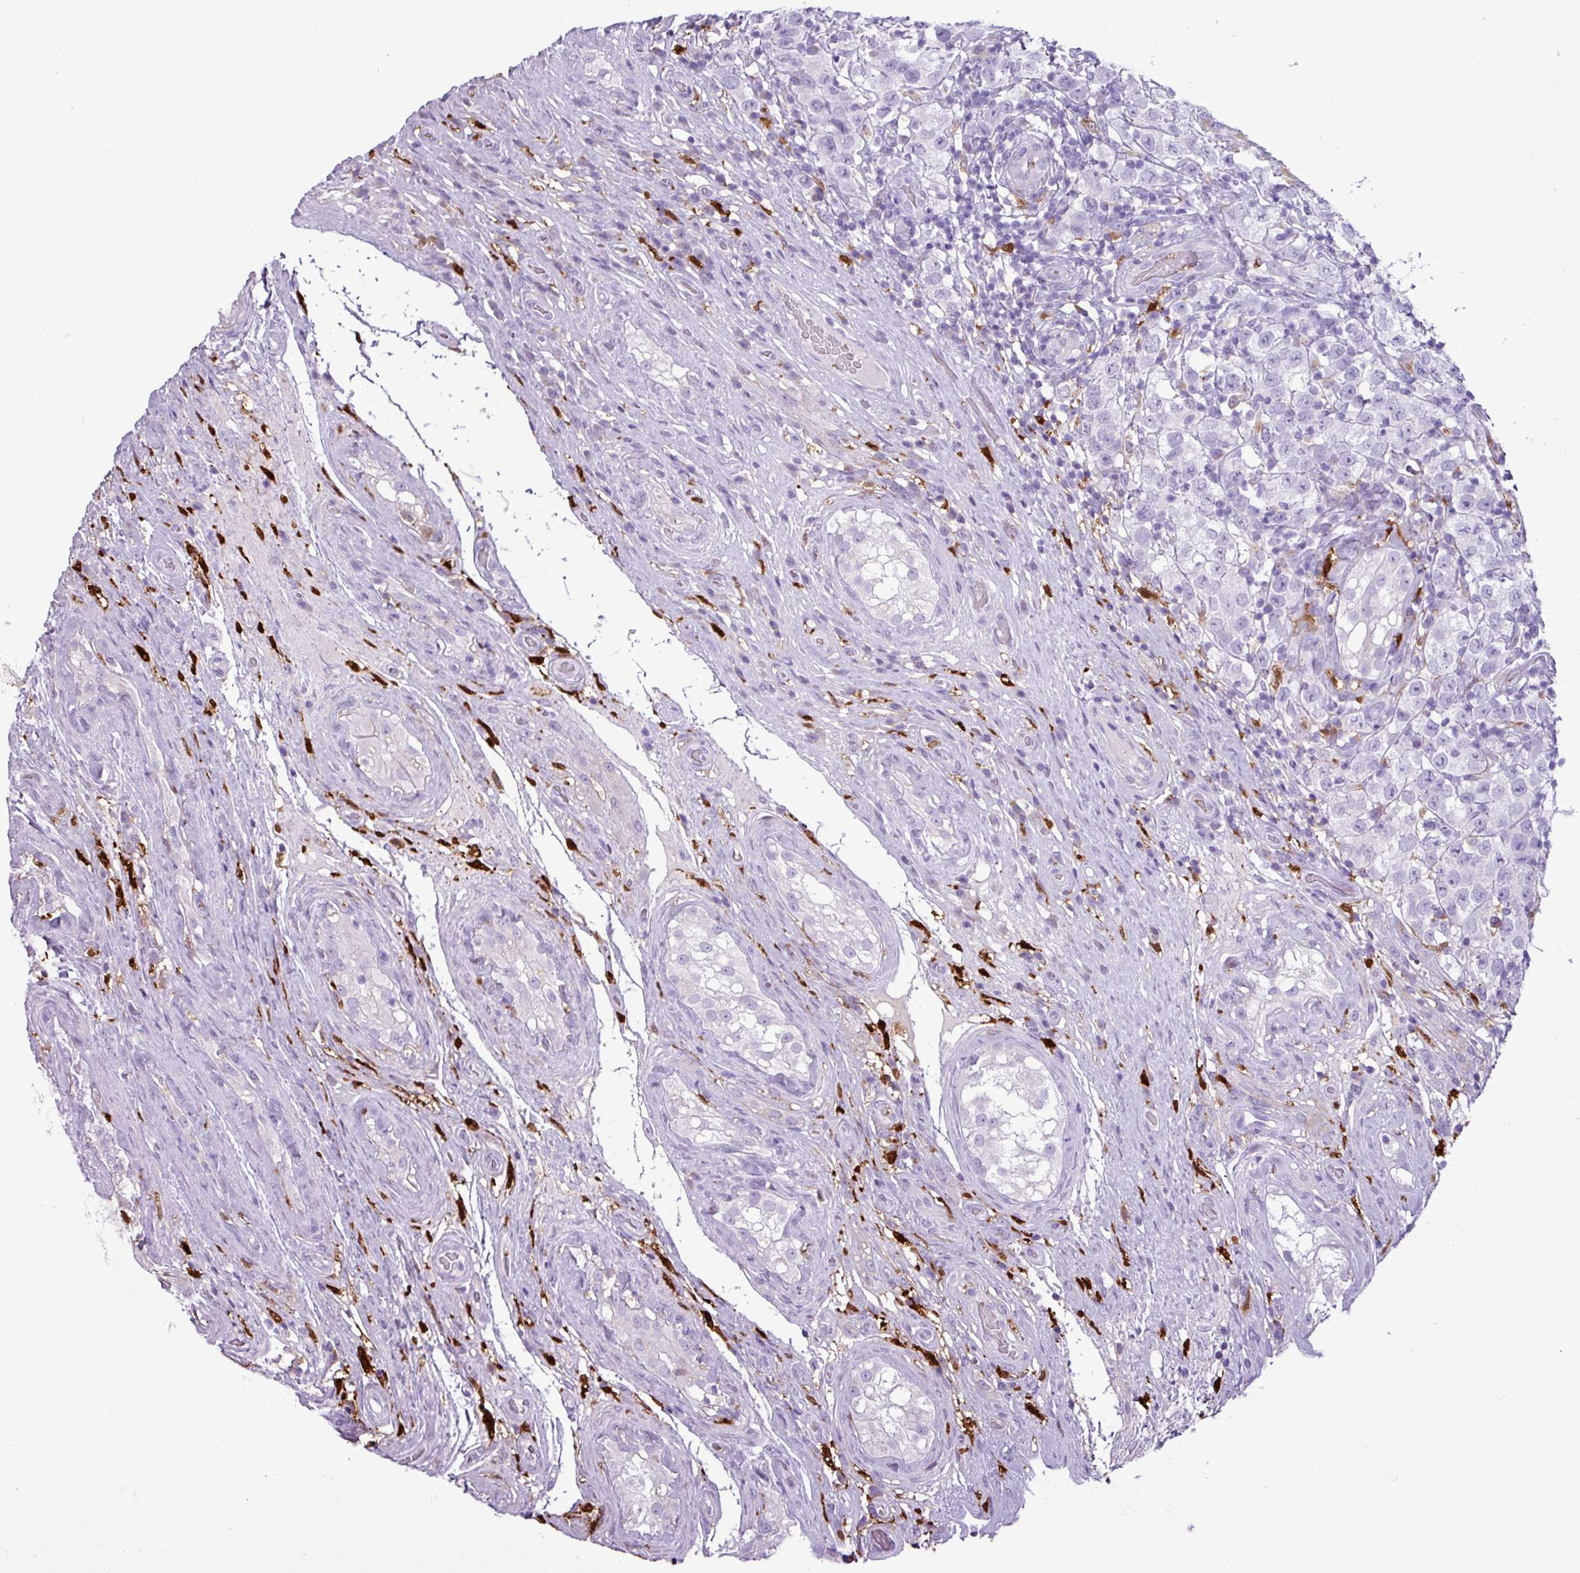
{"staining": {"intensity": "negative", "quantity": "none", "location": "none"}, "tissue": "testis cancer", "cell_type": "Tumor cells", "image_type": "cancer", "snomed": [{"axis": "morphology", "description": "Seminoma, NOS"}, {"axis": "morphology", "description": "Carcinoma, Embryonal, NOS"}, {"axis": "topography", "description": "Testis"}], "caption": "DAB immunohistochemical staining of testis embryonal carcinoma demonstrates no significant positivity in tumor cells.", "gene": "TMEM200C", "patient": {"sex": "male", "age": 41}}